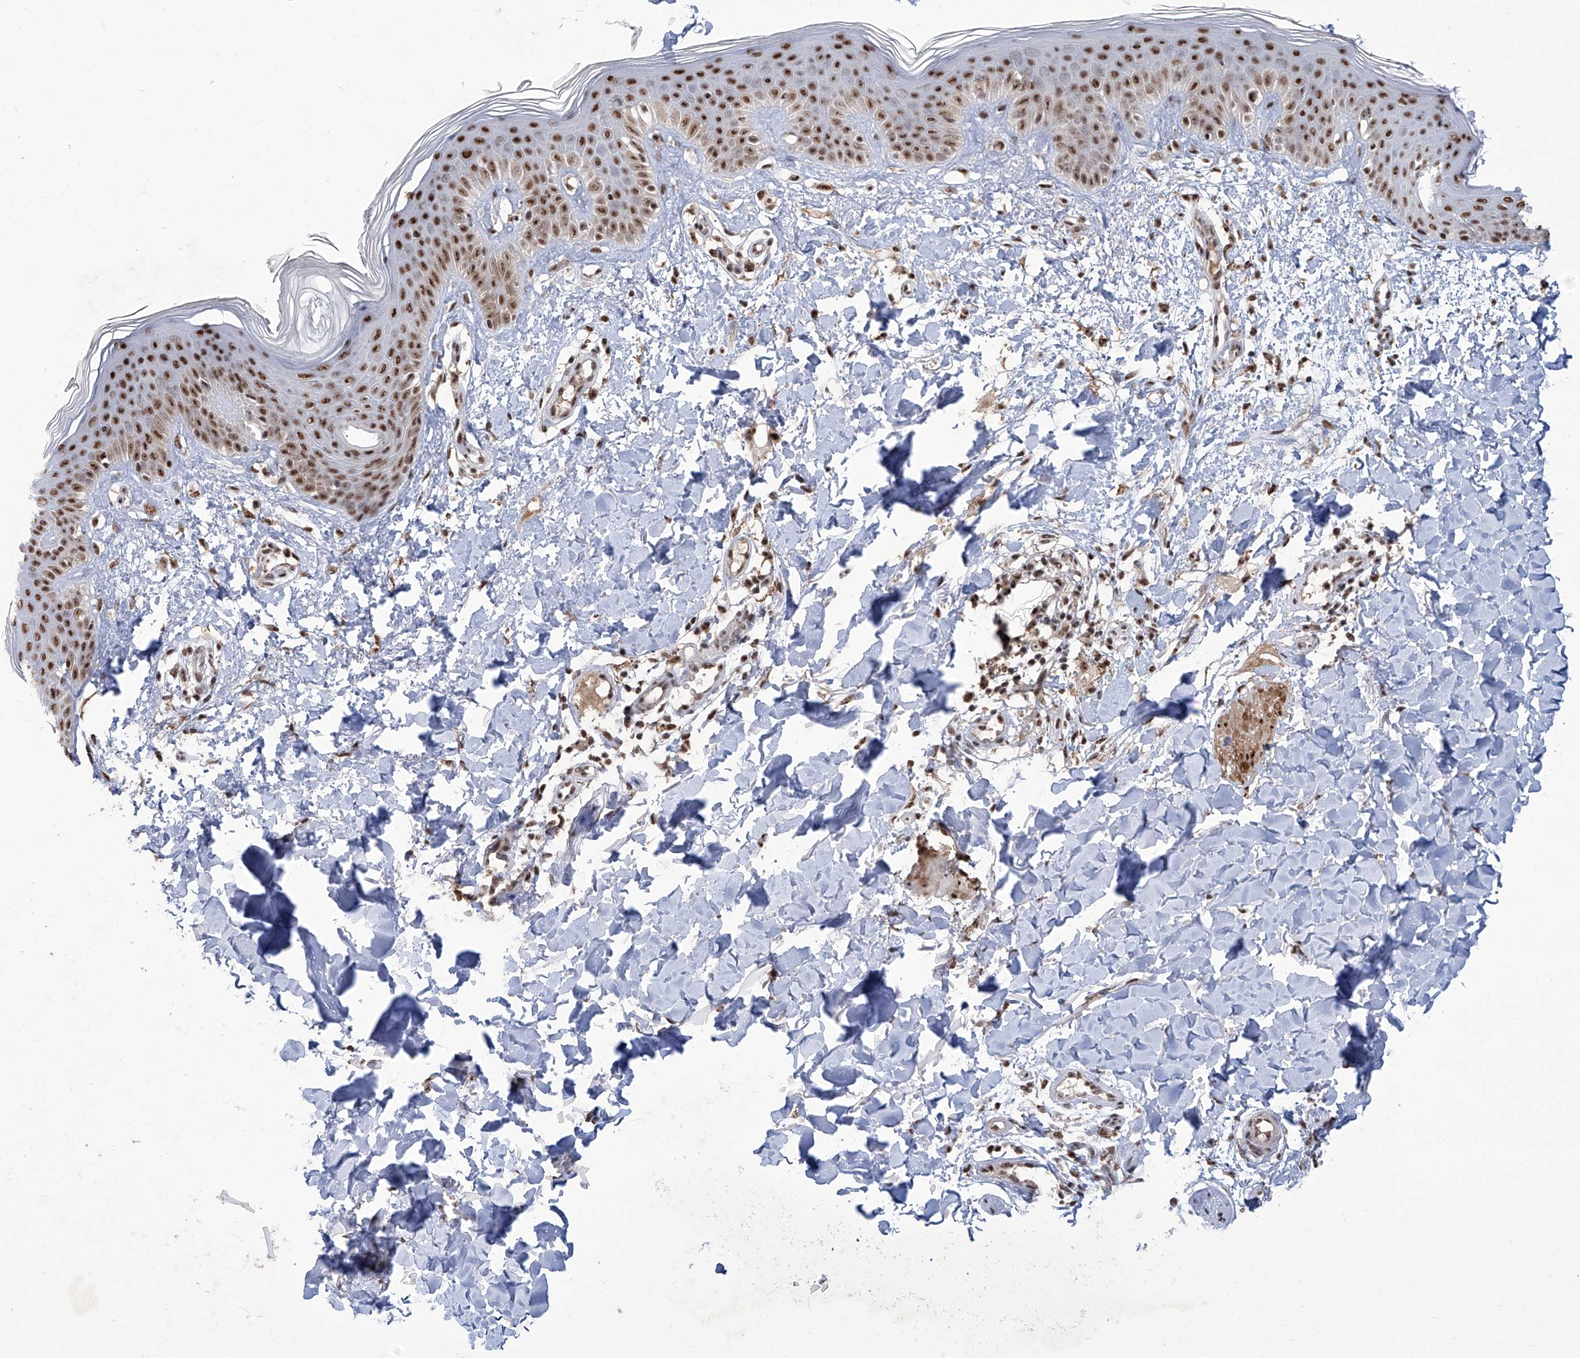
{"staining": {"intensity": "moderate", "quantity": ">75%", "location": "nuclear"}, "tissue": "skin", "cell_type": "Fibroblasts", "image_type": "normal", "snomed": [{"axis": "morphology", "description": "Normal tissue, NOS"}, {"axis": "topography", "description": "Skin"}], "caption": "DAB (3,3'-diaminobenzidine) immunohistochemical staining of unremarkable skin demonstrates moderate nuclear protein expression in approximately >75% of fibroblasts.", "gene": "FBXL4", "patient": {"sex": "male", "age": 37}}